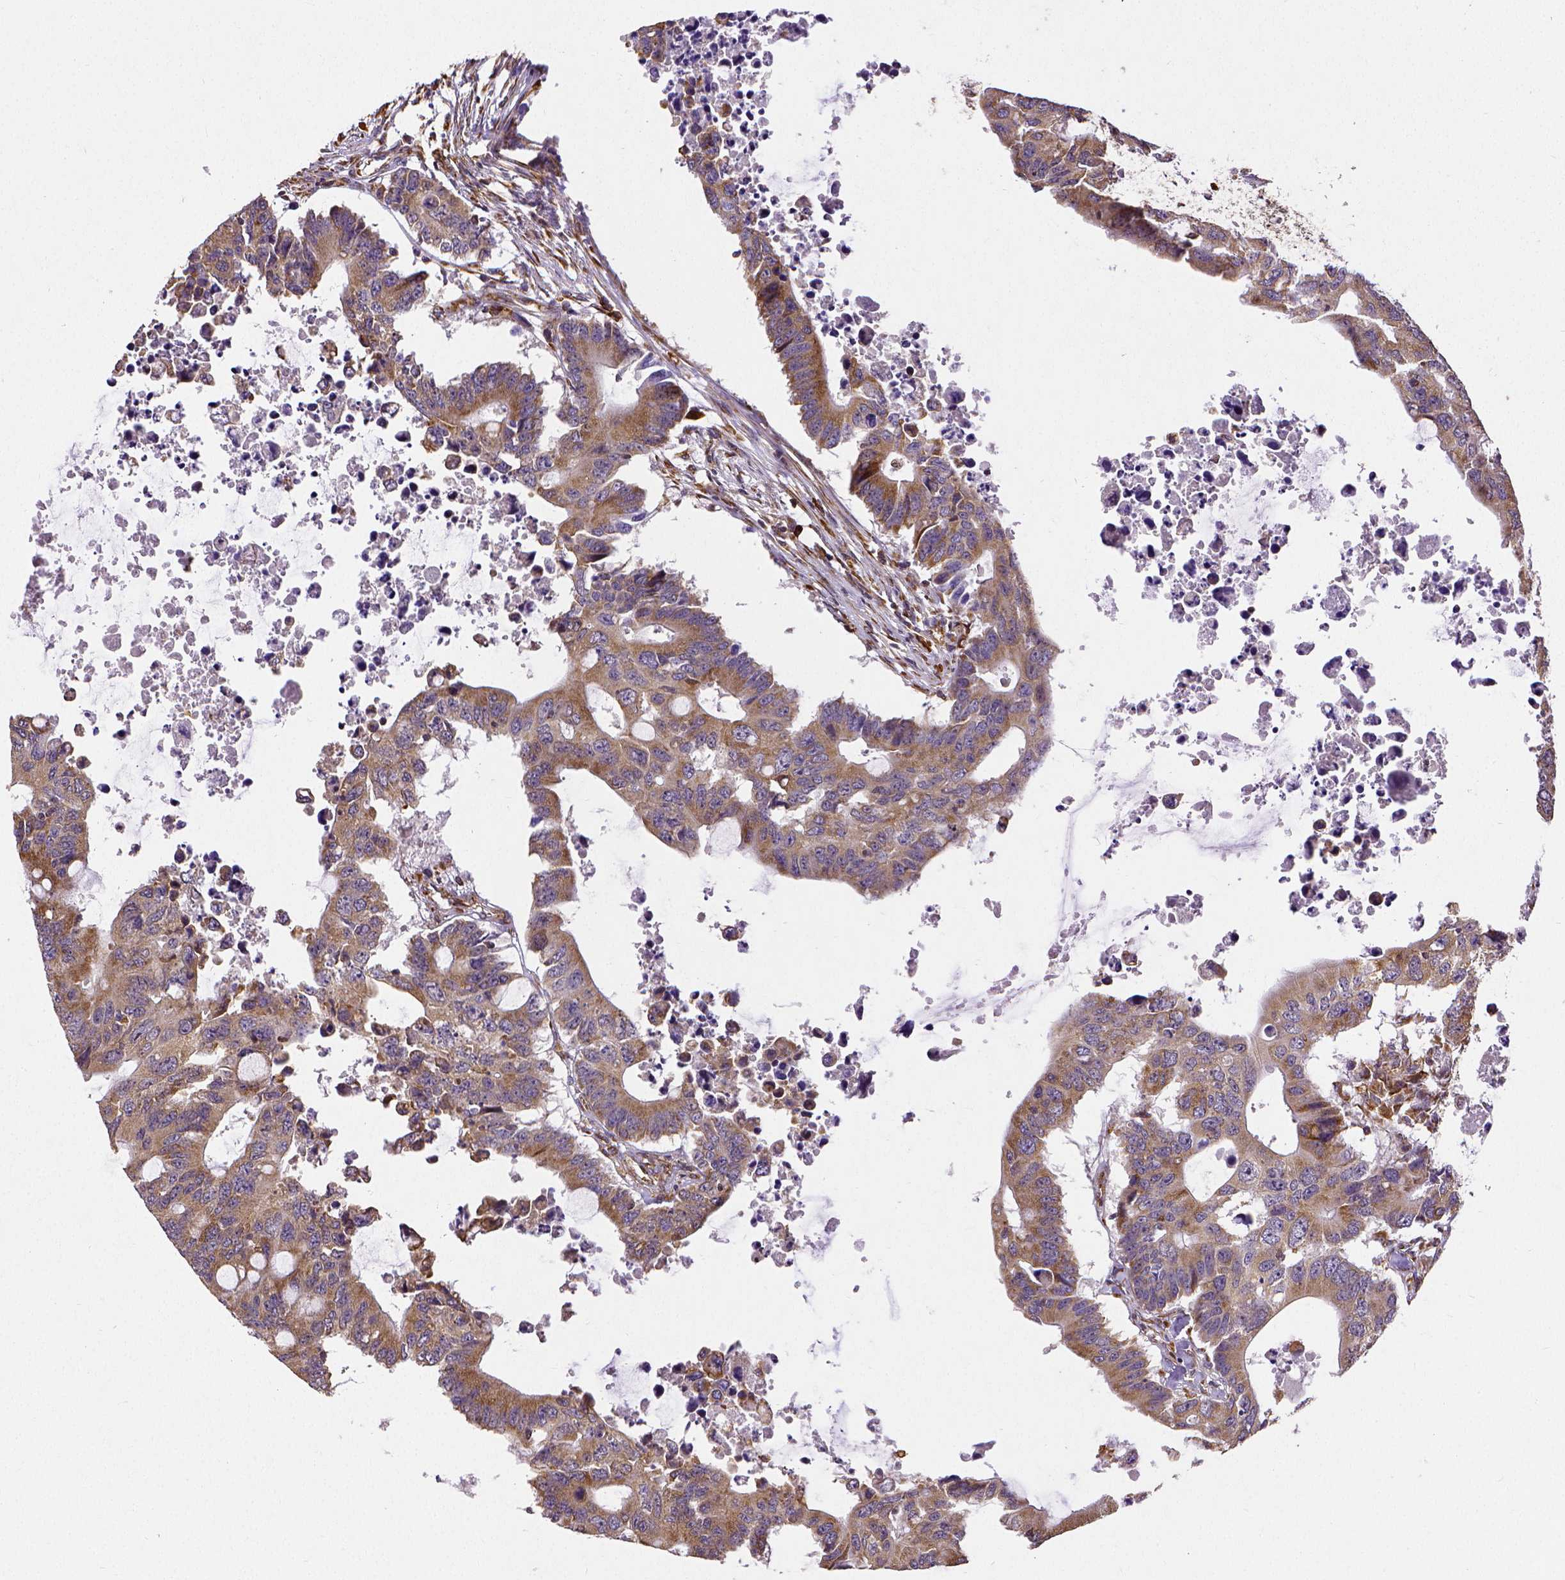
{"staining": {"intensity": "moderate", "quantity": ">75%", "location": "cytoplasmic/membranous"}, "tissue": "colorectal cancer", "cell_type": "Tumor cells", "image_type": "cancer", "snomed": [{"axis": "morphology", "description": "Adenocarcinoma, NOS"}, {"axis": "topography", "description": "Colon"}], "caption": "This is a histology image of immunohistochemistry (IHC) staining of colorectal cancer (adenocarcinoma), which shows moderate staining in the cytoplasmic/membranous of tumor cells.", "gene": "MTDH", "patient": {"sex": "male", "age": 71}}